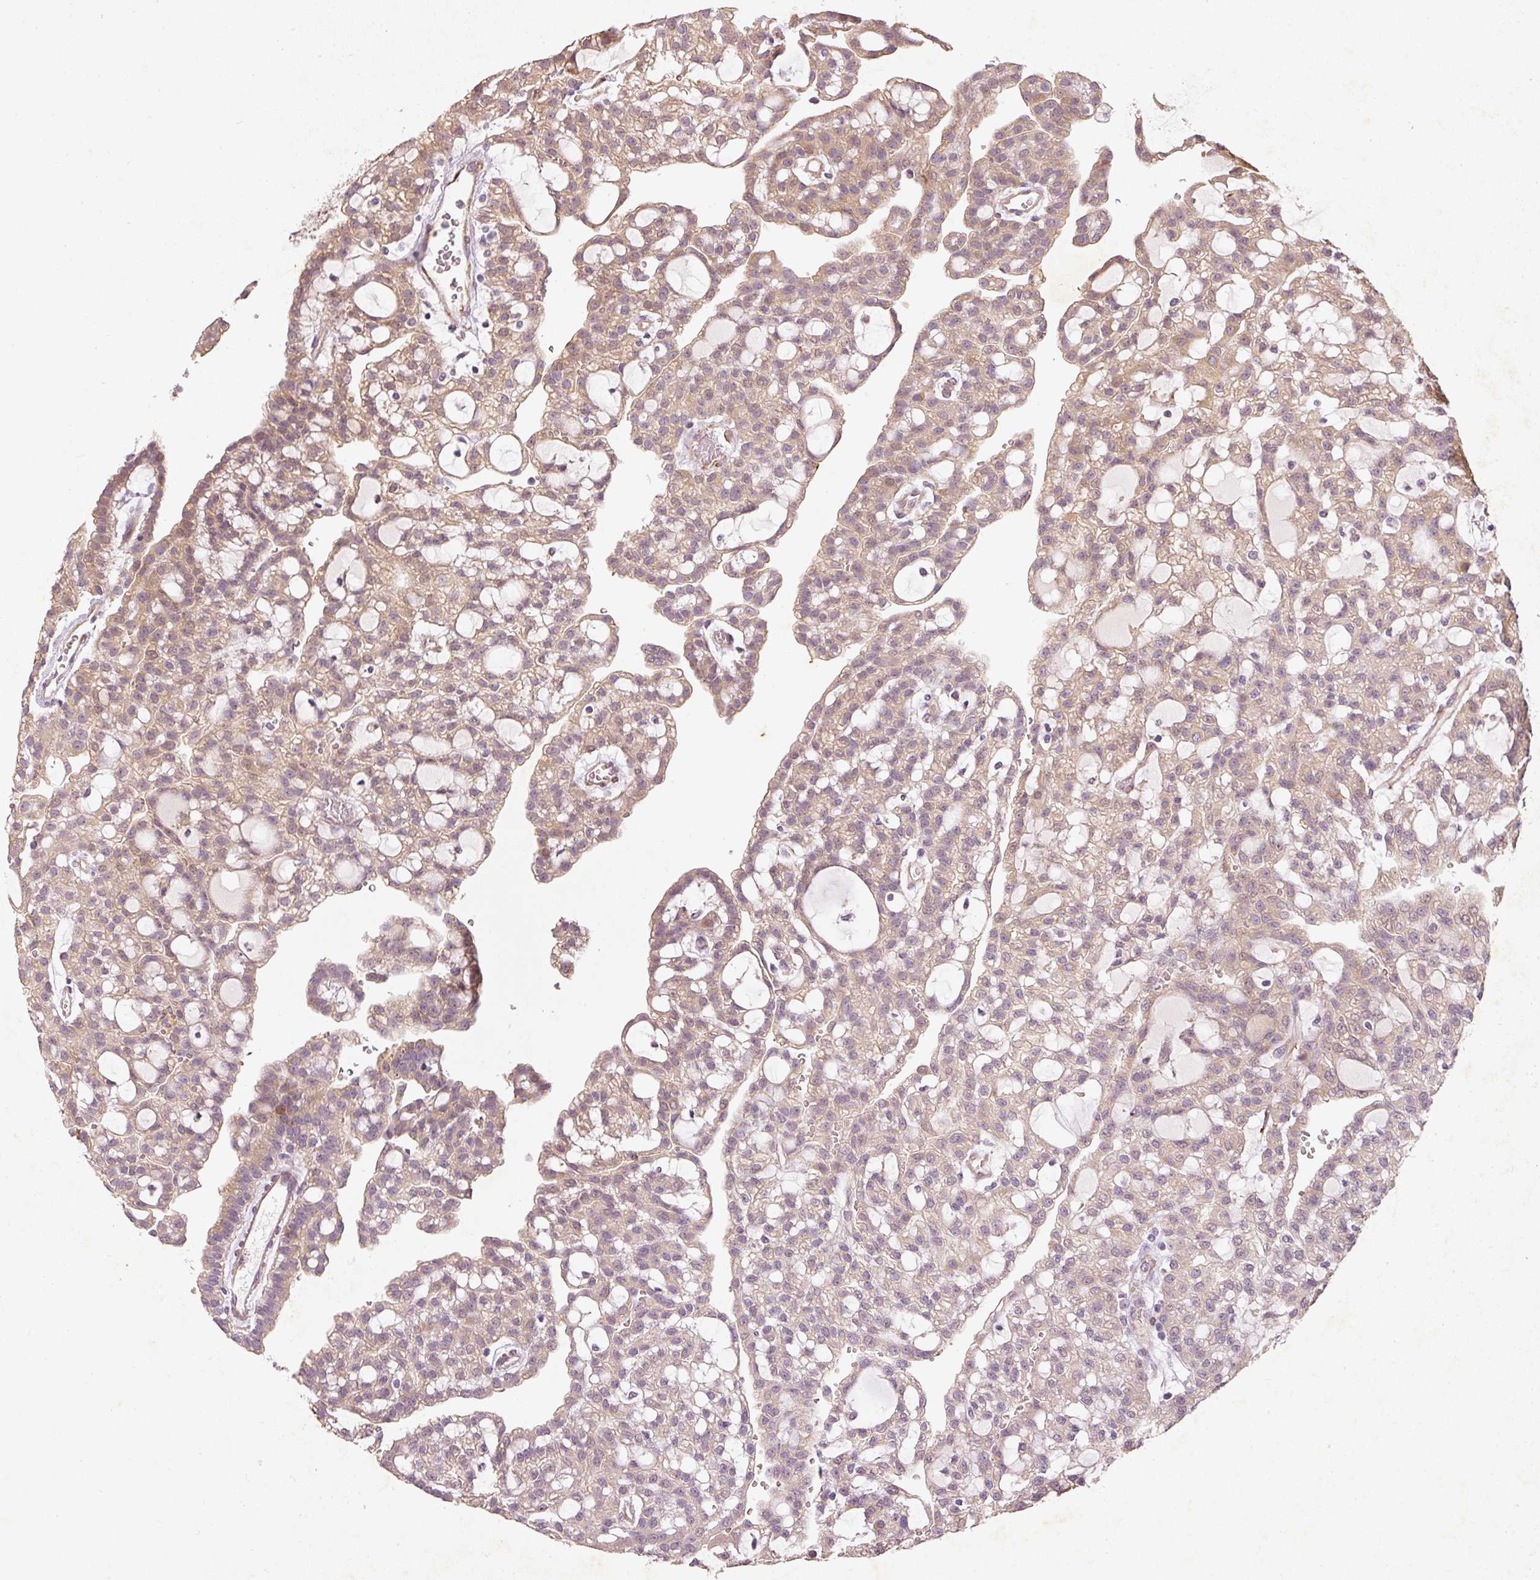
{"staining": {"intensity": "weak", "quantity": ">75%", "location": "cytoplasmic/membranous"}, "tissue": "renal cancer", "cell_type": "Tumor cells", "image_type": "cancer", "snomed": [{"axis": "morphology", "description": "Adenocarcinoma, NOS"}, {"axis": "topography", "description": "Kidney"}], "caption": "DAB immunohistochemical staining of human renal cancer demonstrates weak cytoplasmic/membranous protein staining in approximately >75% of tumor cells. (IHC, brightfield microscopy, high magnification).", "gene": "RGL2", "patient": {"sex": "male", "age": 63}}